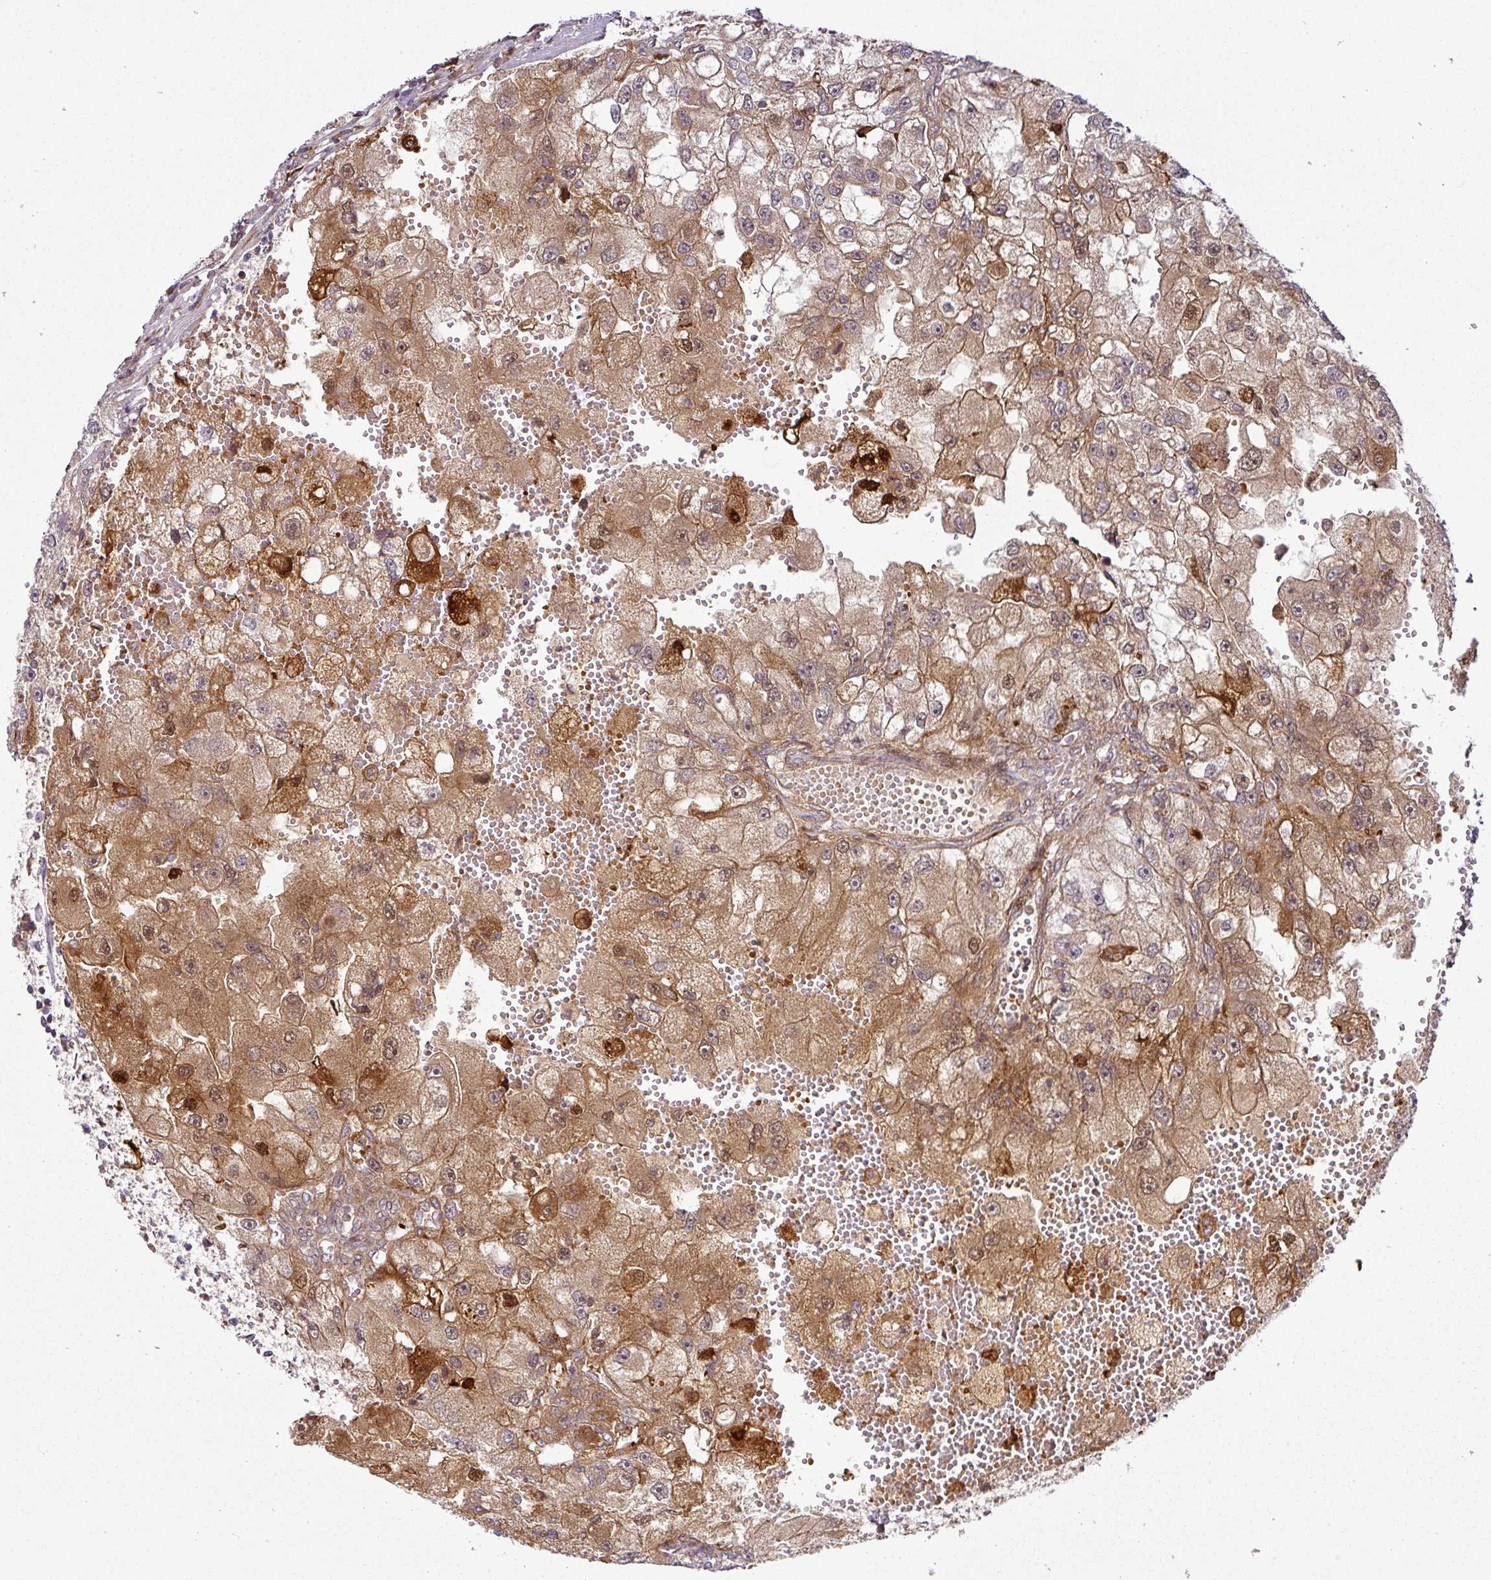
{"staining": {"intensity": "moderate", "quantity": ">75%", "location": "cytoplasmic/membranous,nuclear"}, "tissue": "renal cancer", "cell_type": "Tumor cells", "image_type": "cancer", "snomed": [{"axis": "morphology", "description": "Adenocarcinoma, NOS"}, {"axis": "topography", "description": "Kidney"}], "caption": "DAB (3,3'-diaminobenzidine) immunohistochemical staining of renal adenocarcinoma demonstrates moderate cytoplasmic/membranous and nuclear protein expression in about >75% of tumor cells. Ihc stains the protein of interest in brown and the nuclei are stained blue.", "gene": "ATAT1", "patient": {"sex": "male", "age": 63}}